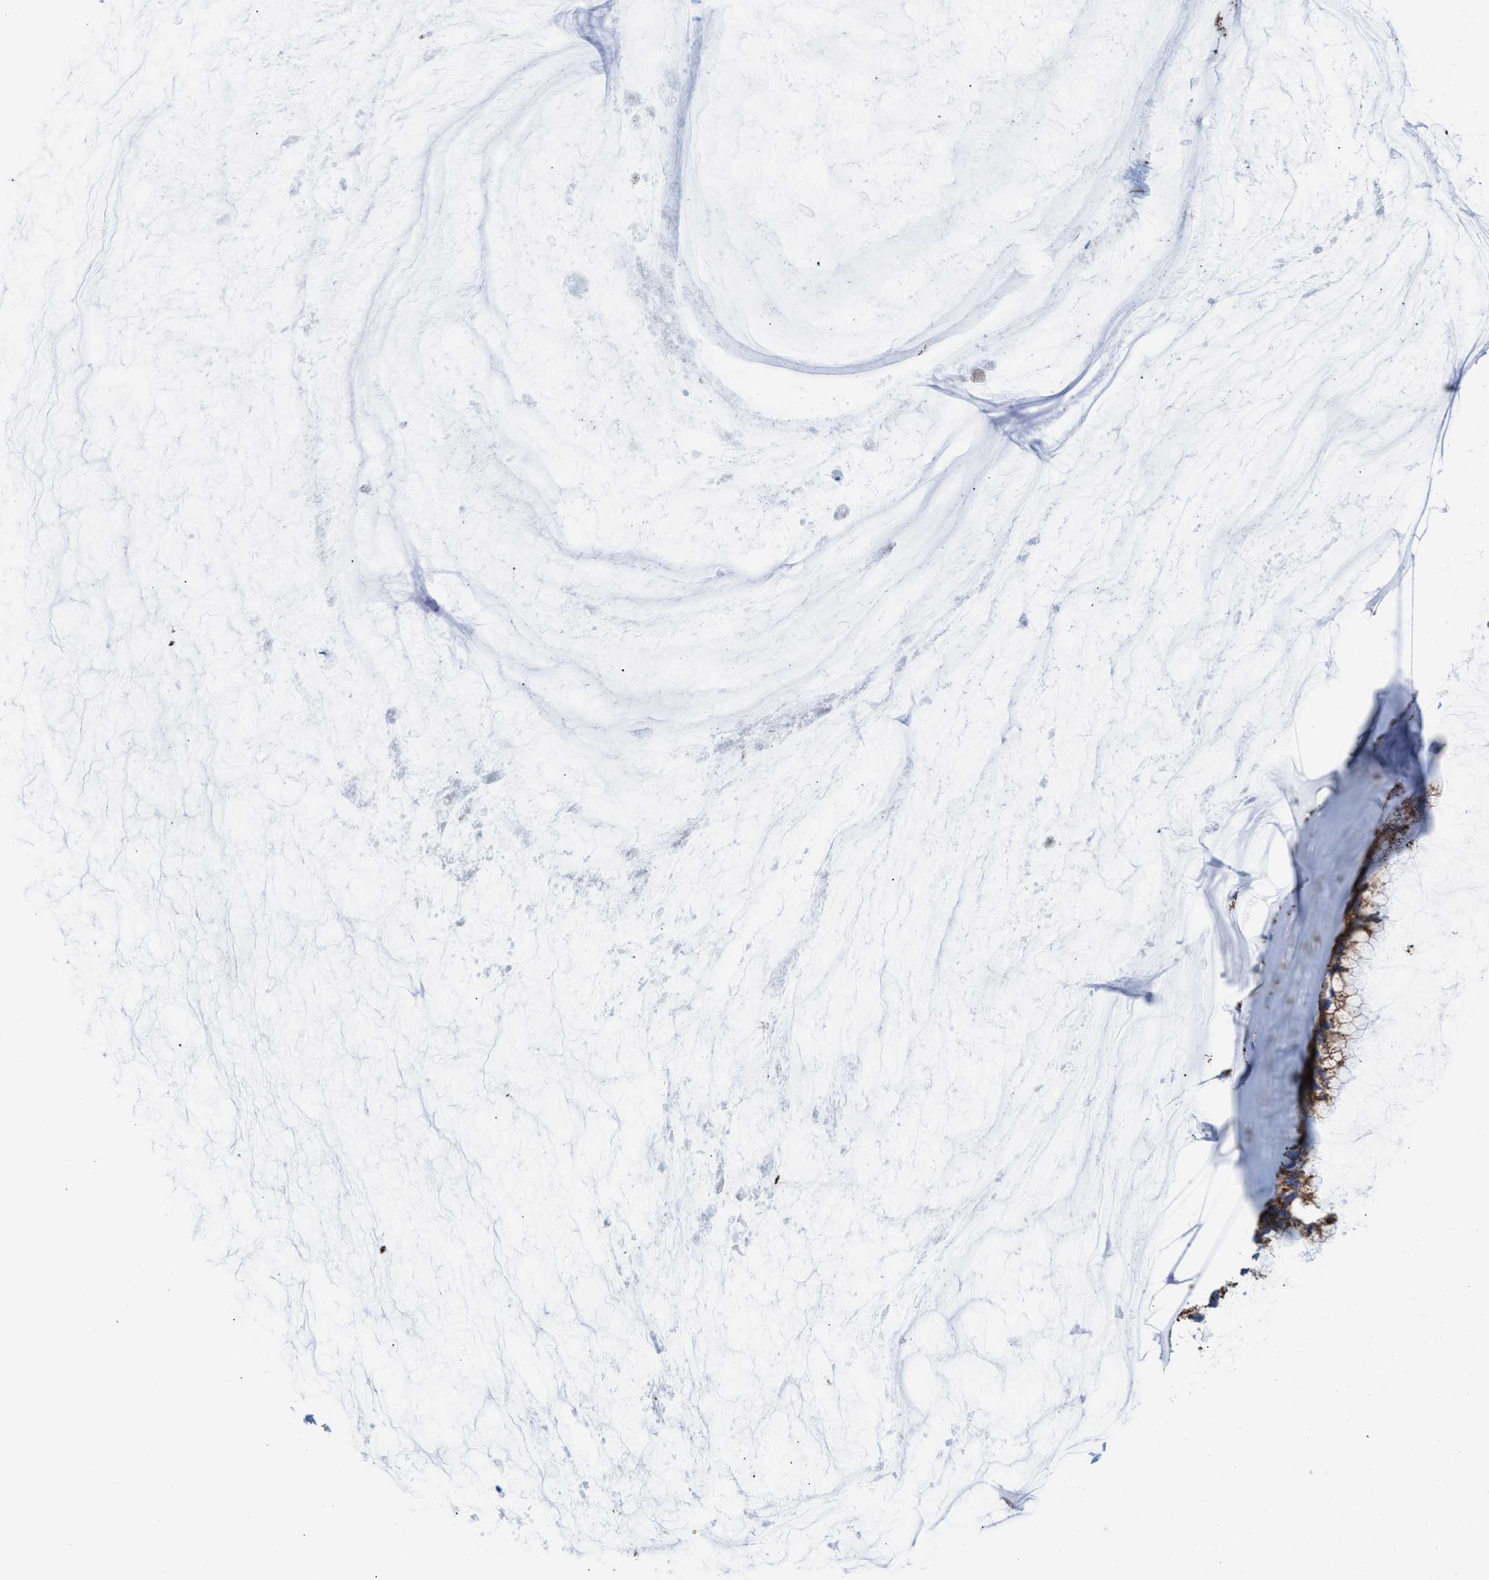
{"staining": {"intensity": "strong", "quantity": ">75%", "location": "cytoplasmic/membranous"}, "tissue": "ovarian cancer", "cell_type": "Tumor cells", "image_type": "cancer", "snomed": [{"axis": "morphology", "description": "Cystadenocarcinoma, mucinous, NOS"}, {"axis": "topography", "description": "Ovary"}], "caption": "Ovarian mucinous cystadenocarcinoma stained with DAB (3,3'-diaminobenzidine) immunohistochemistry (IHC) displays high levels of strong cytoplasmic/membranous positivity in about >75% of tumor cells.", "gene": "ECHS1", "patient": {"sex": "female", "age": 39}}